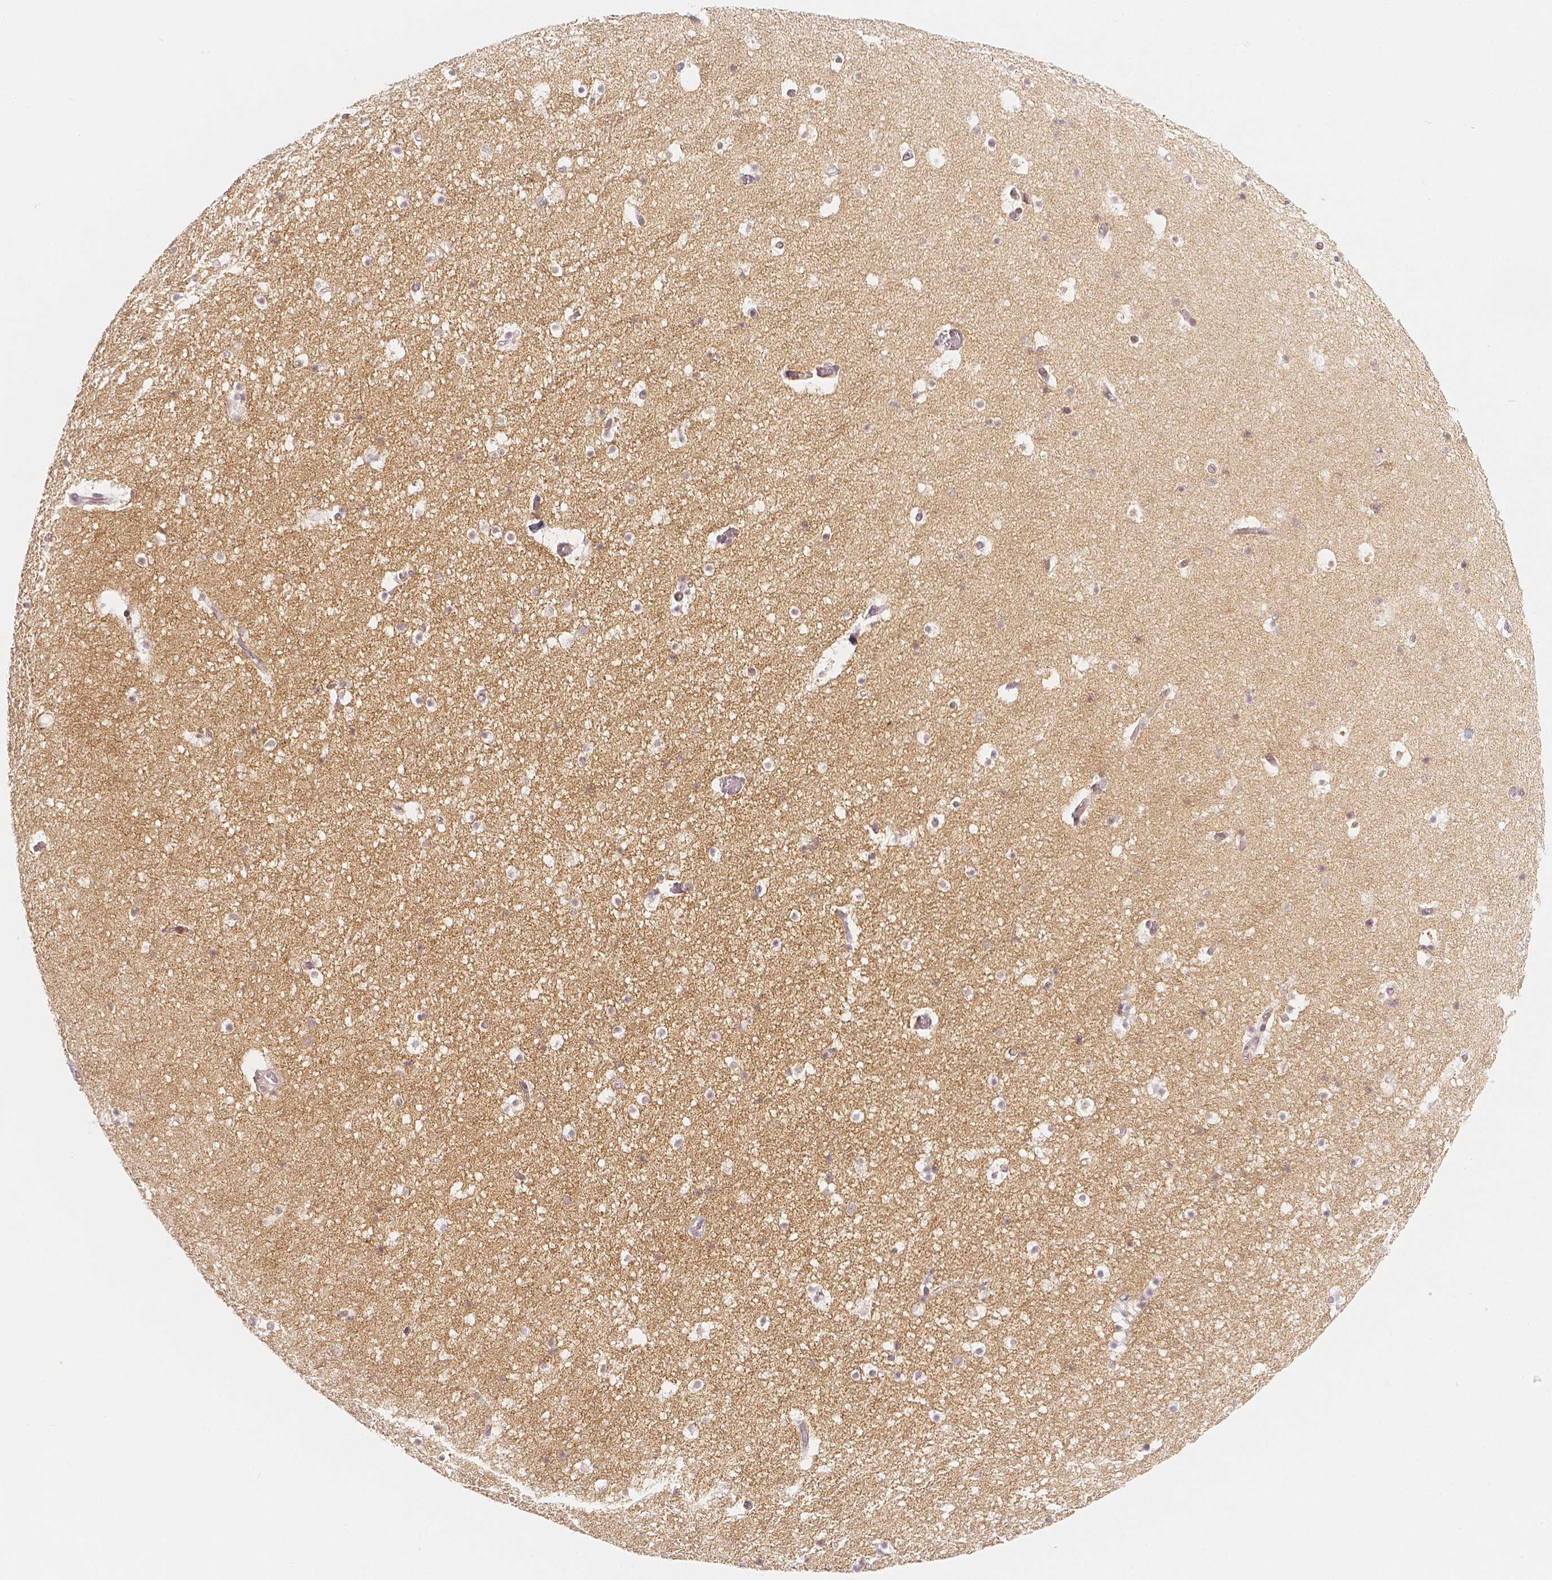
{"staining": {"intensity": "moderate", "quantity": "<25%", "location": "nuclear"}, "tissue": "hippocampus", "cell_type": "Glial cells", "image_type": "normal", "snomed": [{"axis": "morphology", "description": "Normal tissue, NOS"}, {"axis": "topography", "description": "Hippocampus"}], "caption": "Benign hippocampus demonstrates moderate nuclear expression in about <25% of glial cells, visualized by immunohistochemistry.", "gene": "THY1", "patient": {"sex": "male", "age": 26}}